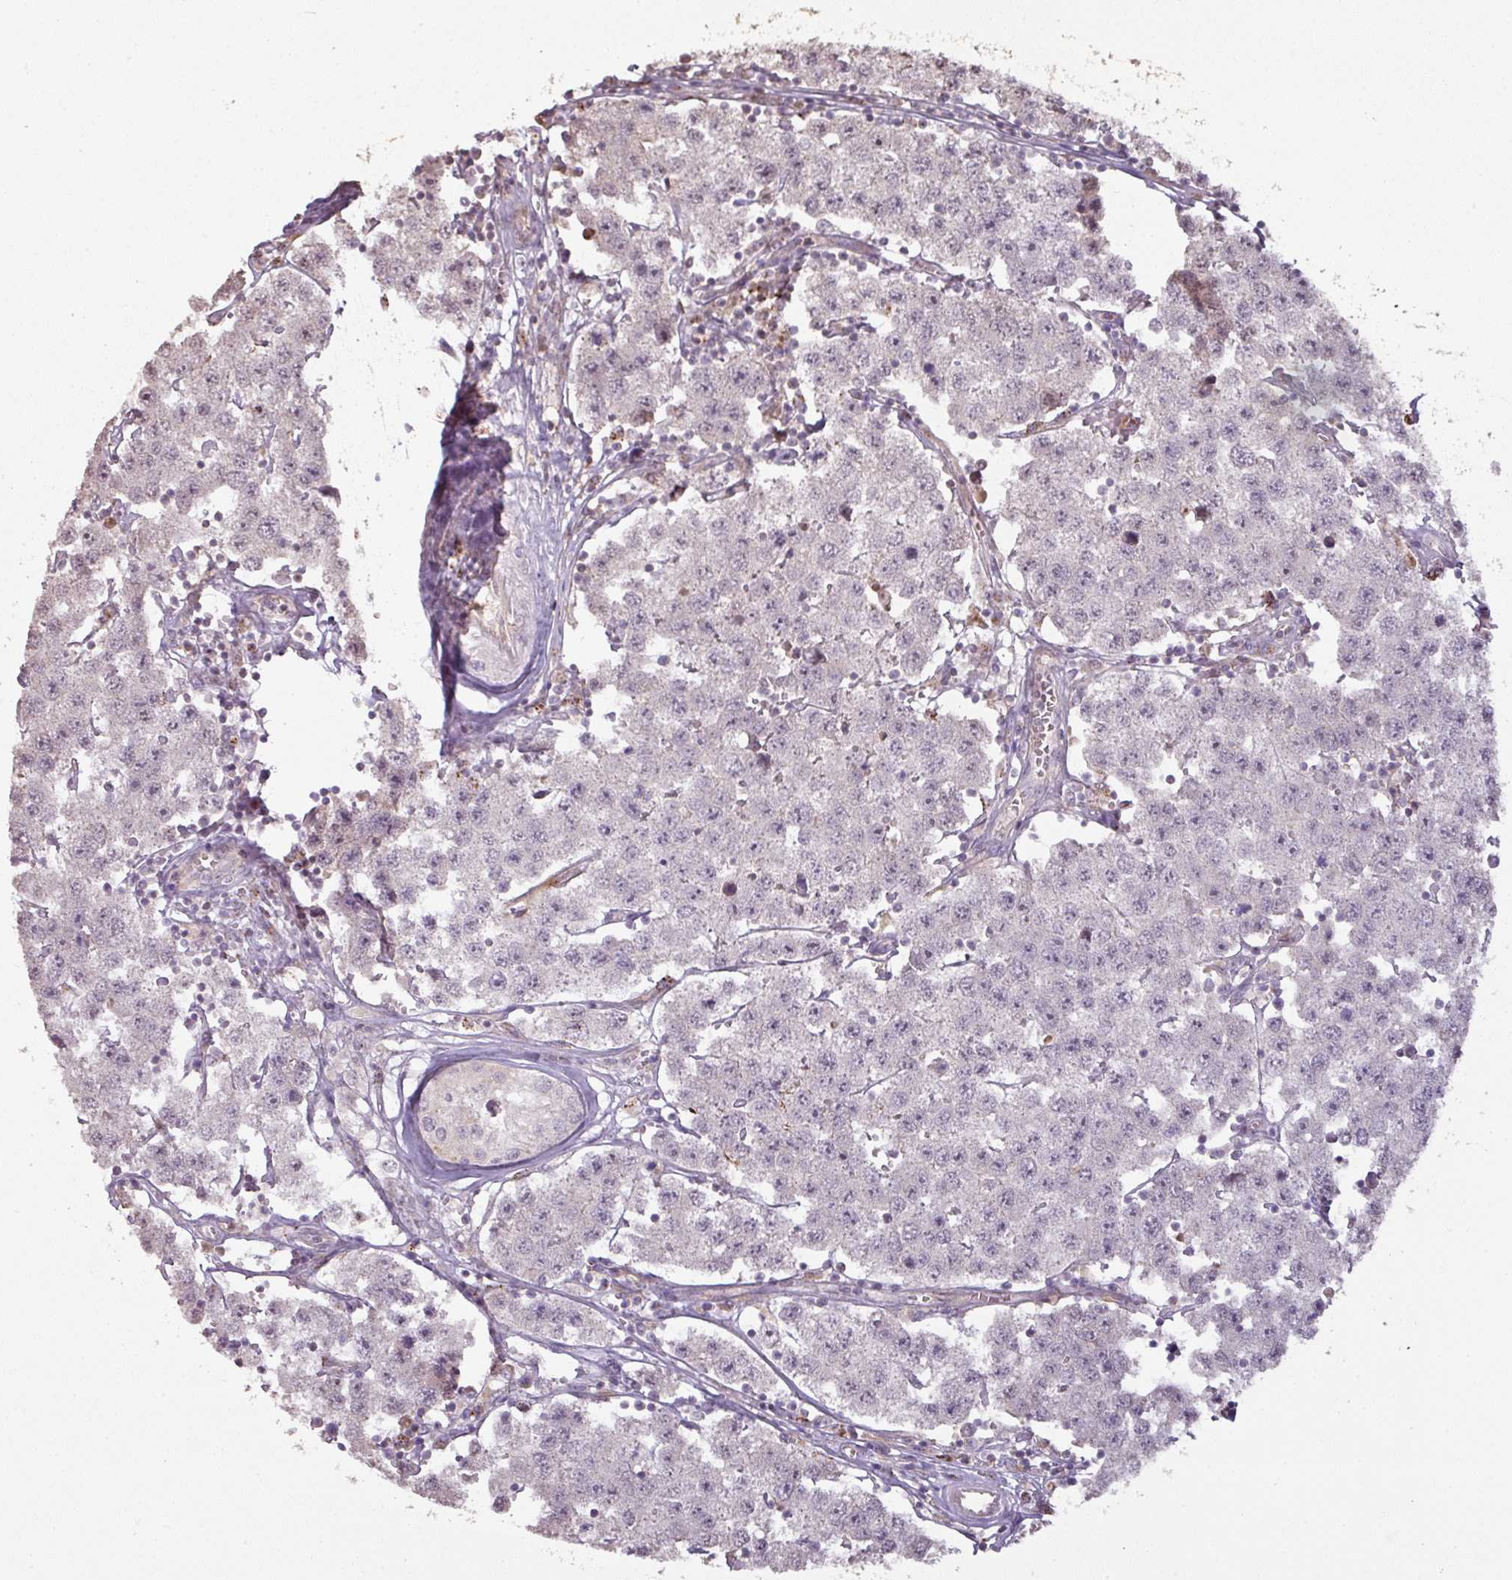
{"staining": {"intensity": "negative", "quantity": "none", "location": "none"}, "tissue": "testis cancer", "cell_type": "Tumor cells", "image_type": "cancer", "snomed": [{"axis": "morphology", "description": "Seminoma, NOS"}, {"axis": "topography", "description": "Testis"}], "caption": "Immunohistochemical staining of human testis cancer (seminoma) exhibits no significant expression in tumor cells.", "gene": "CXCR5", "patient": {"sex": "male", "age": 34}}